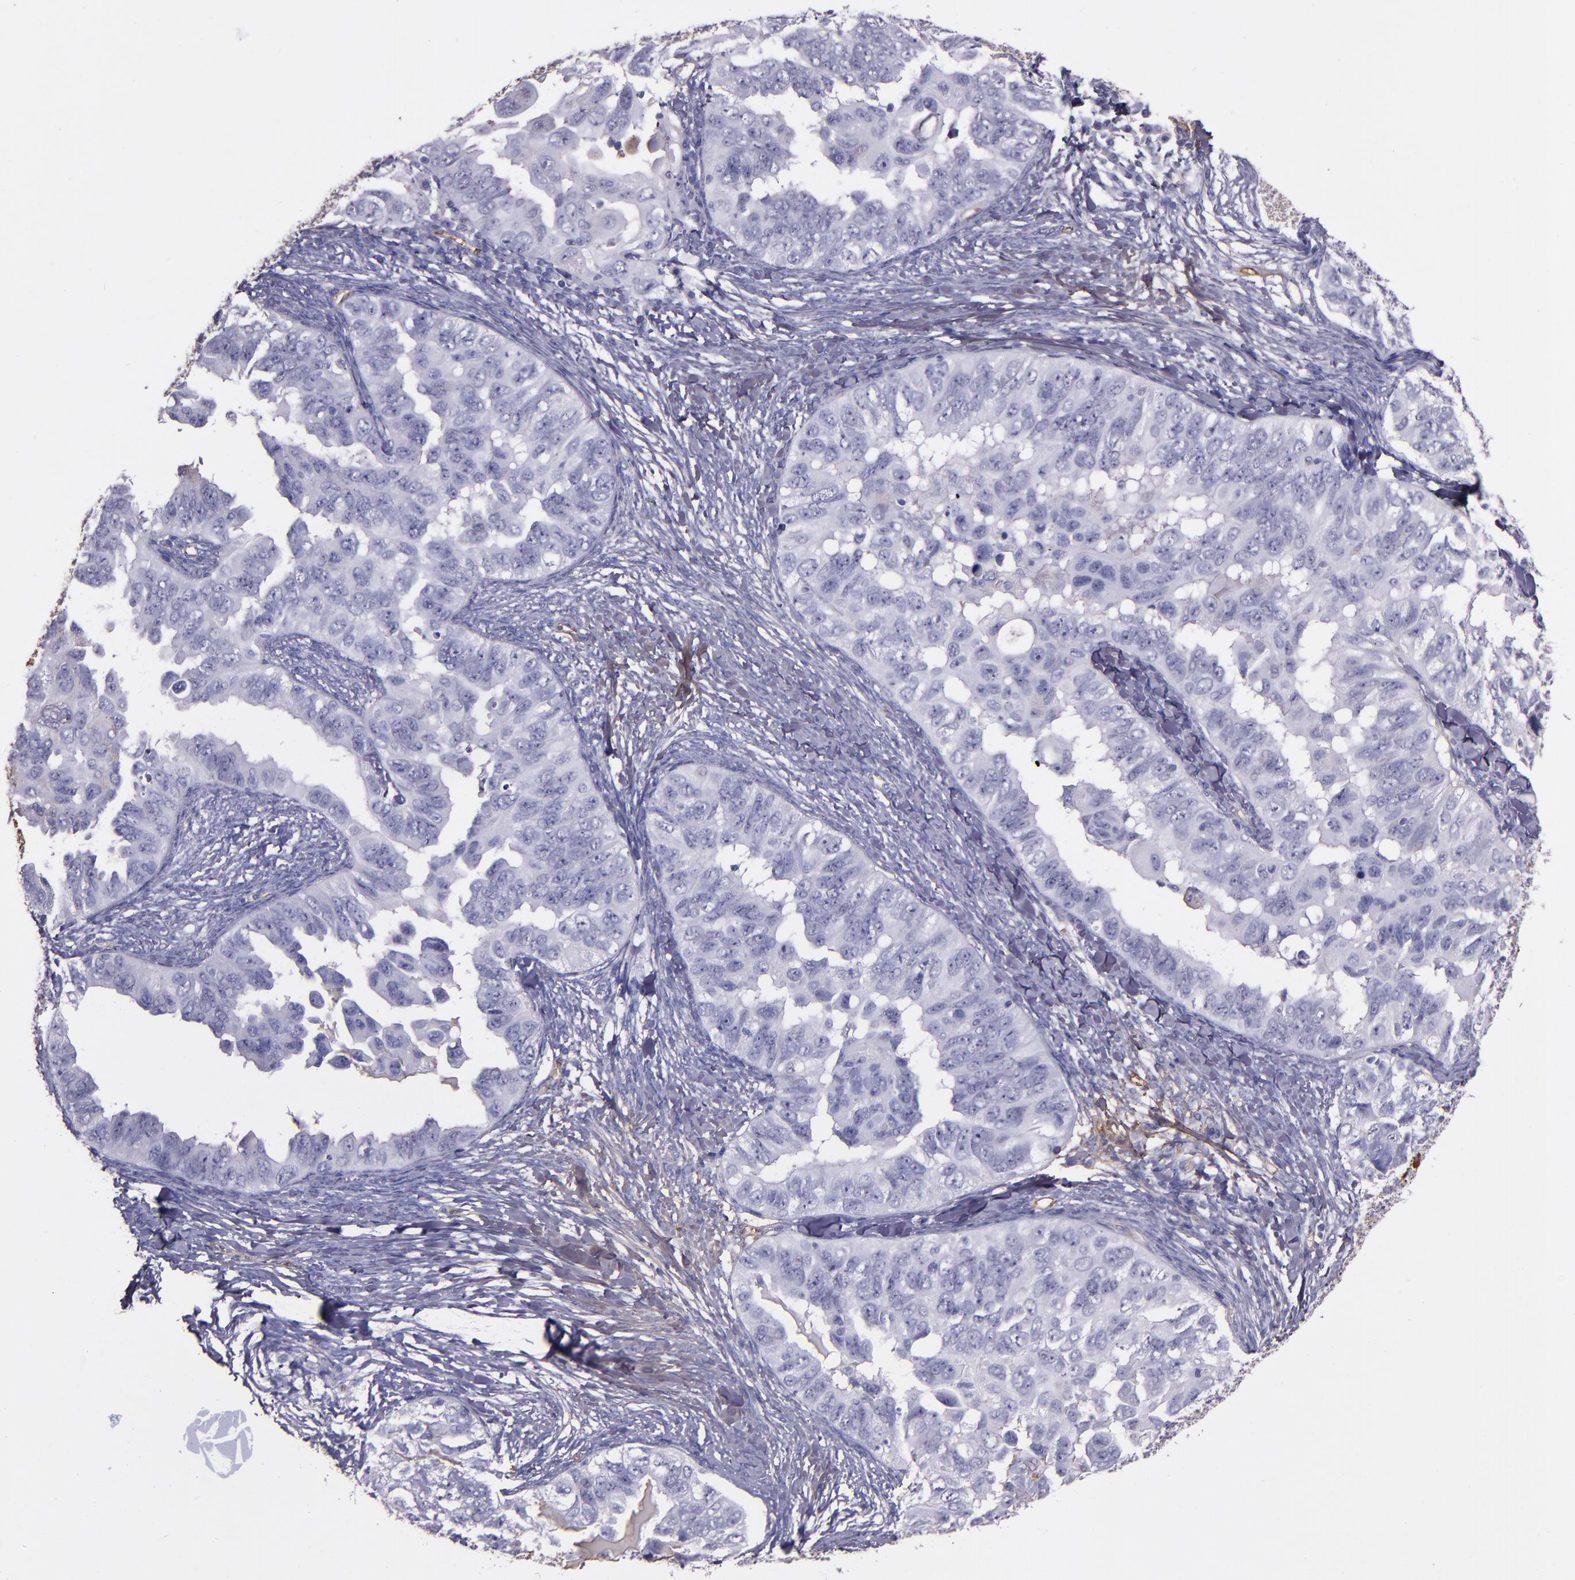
{"staining": {"intensity": "negative", "quantity": "none", "location": "none"}, "tissue": "ovarian cancer", "cell_type": "Tumor cells", "image_type": "cancer", "snomed": [{"axis": "morphology", "description": "Cystadenocarcinoma, serous, NOS"}, {"axis": "topography", "description": "Ovary"}], "caption": "A photomicrograph of ovarian cancer stained for a protein displays no brown staining in tumor cells.", "gene": "A2M", "patient": {"sex": "female", "age": 82}}